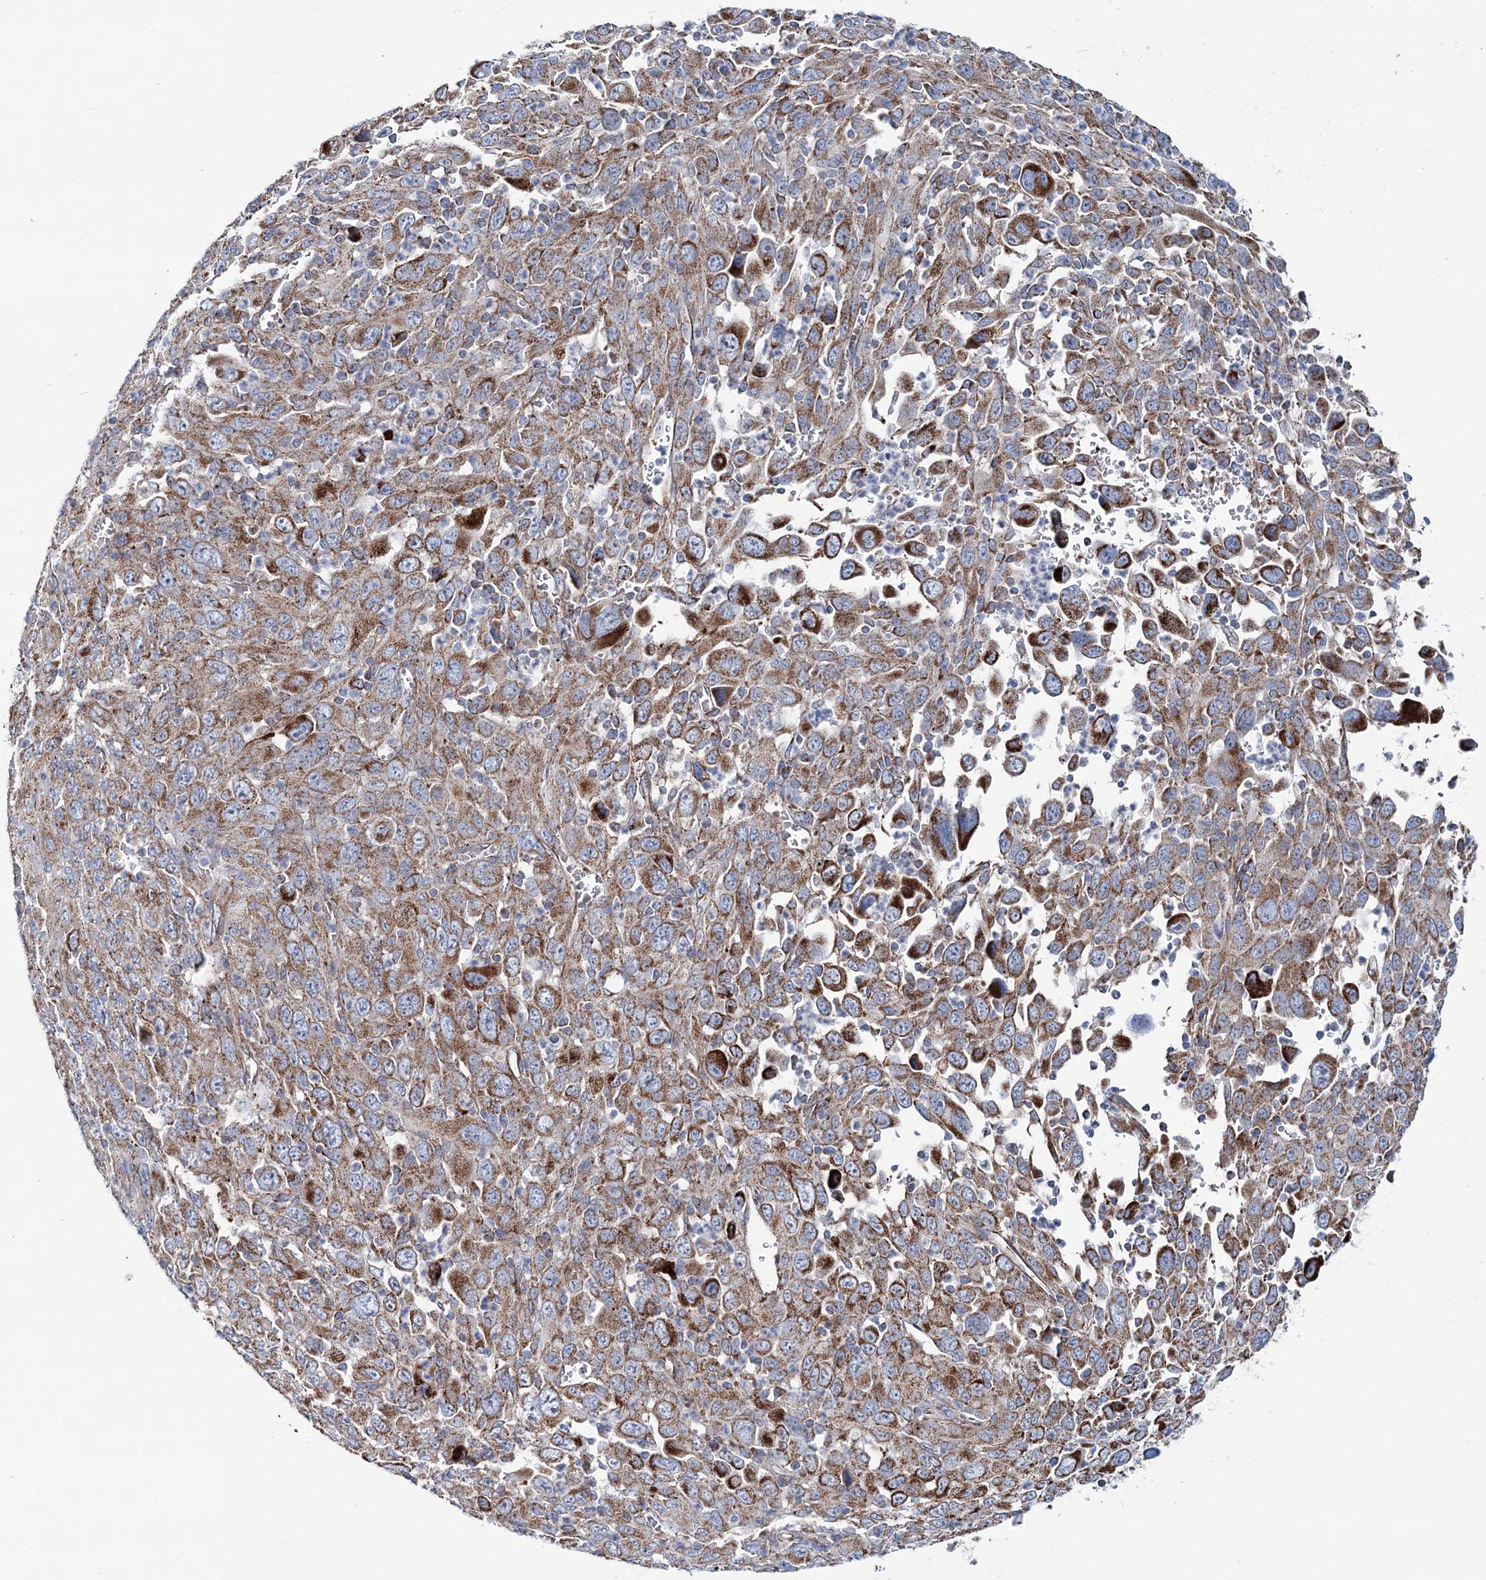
{"staining": {"intensity": "moderate", "quantity": ">75%", "location": "cytoplasmic/membranous"}, "tissue": "melanoma", "cell_type": "Tumor cells", "image_type": "cancer", "snomed": [{"axis": "morphology", "description": "Malignant melanoma, Metastatic site"}, {"axis": "topography", "description": "Skin"}], "caption": "Immunohistochemical staining of melanoma reveals medium levels of moderate cytoplasmic/membranous protein positivity in about >75% of tumor cells.", "gene": "ARHGAP6", "patient": {"sex": "female", "age": 56}}